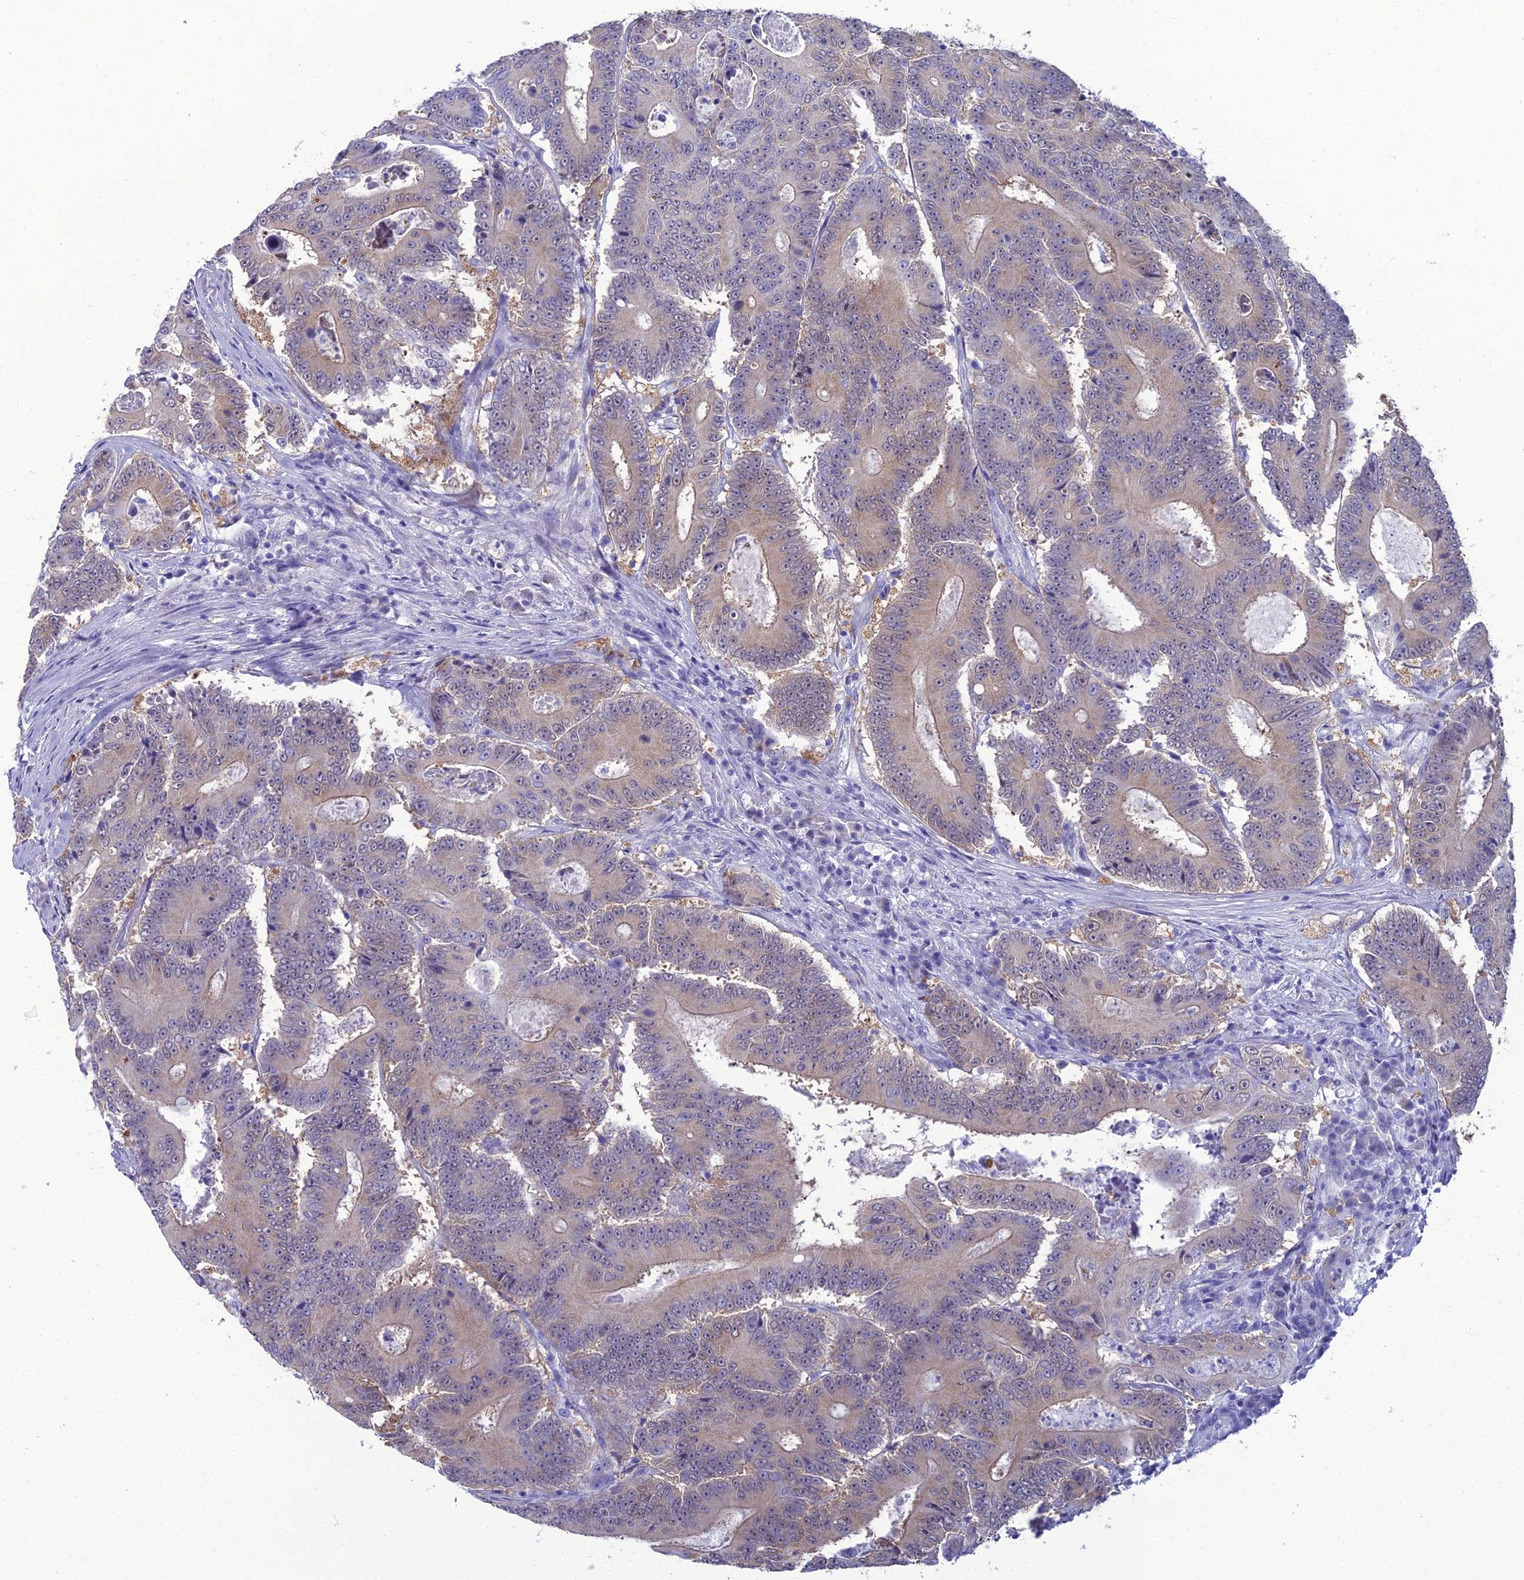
{"staining": {"intensity": "weak", "quantity": "<25%", "location": "cytoplasmic/membranous"}, "tissue": "colorectal cancer", "cell_type": "Tumor cells", "image_type": "cancer", "snomed": [{"axis": "morphology", "description": "Adenocarcinoma, NOS"}, {"axis": "topography", "description": "Colon"}], "caption": "High power microscopy histopathology image of an immunohistochemistry histopathology image of colorectal cancer, revealing no significant positivity in tumor cells.", "gene": "GNPNAT1", "patient": {"sex": "male", "age": 83}}